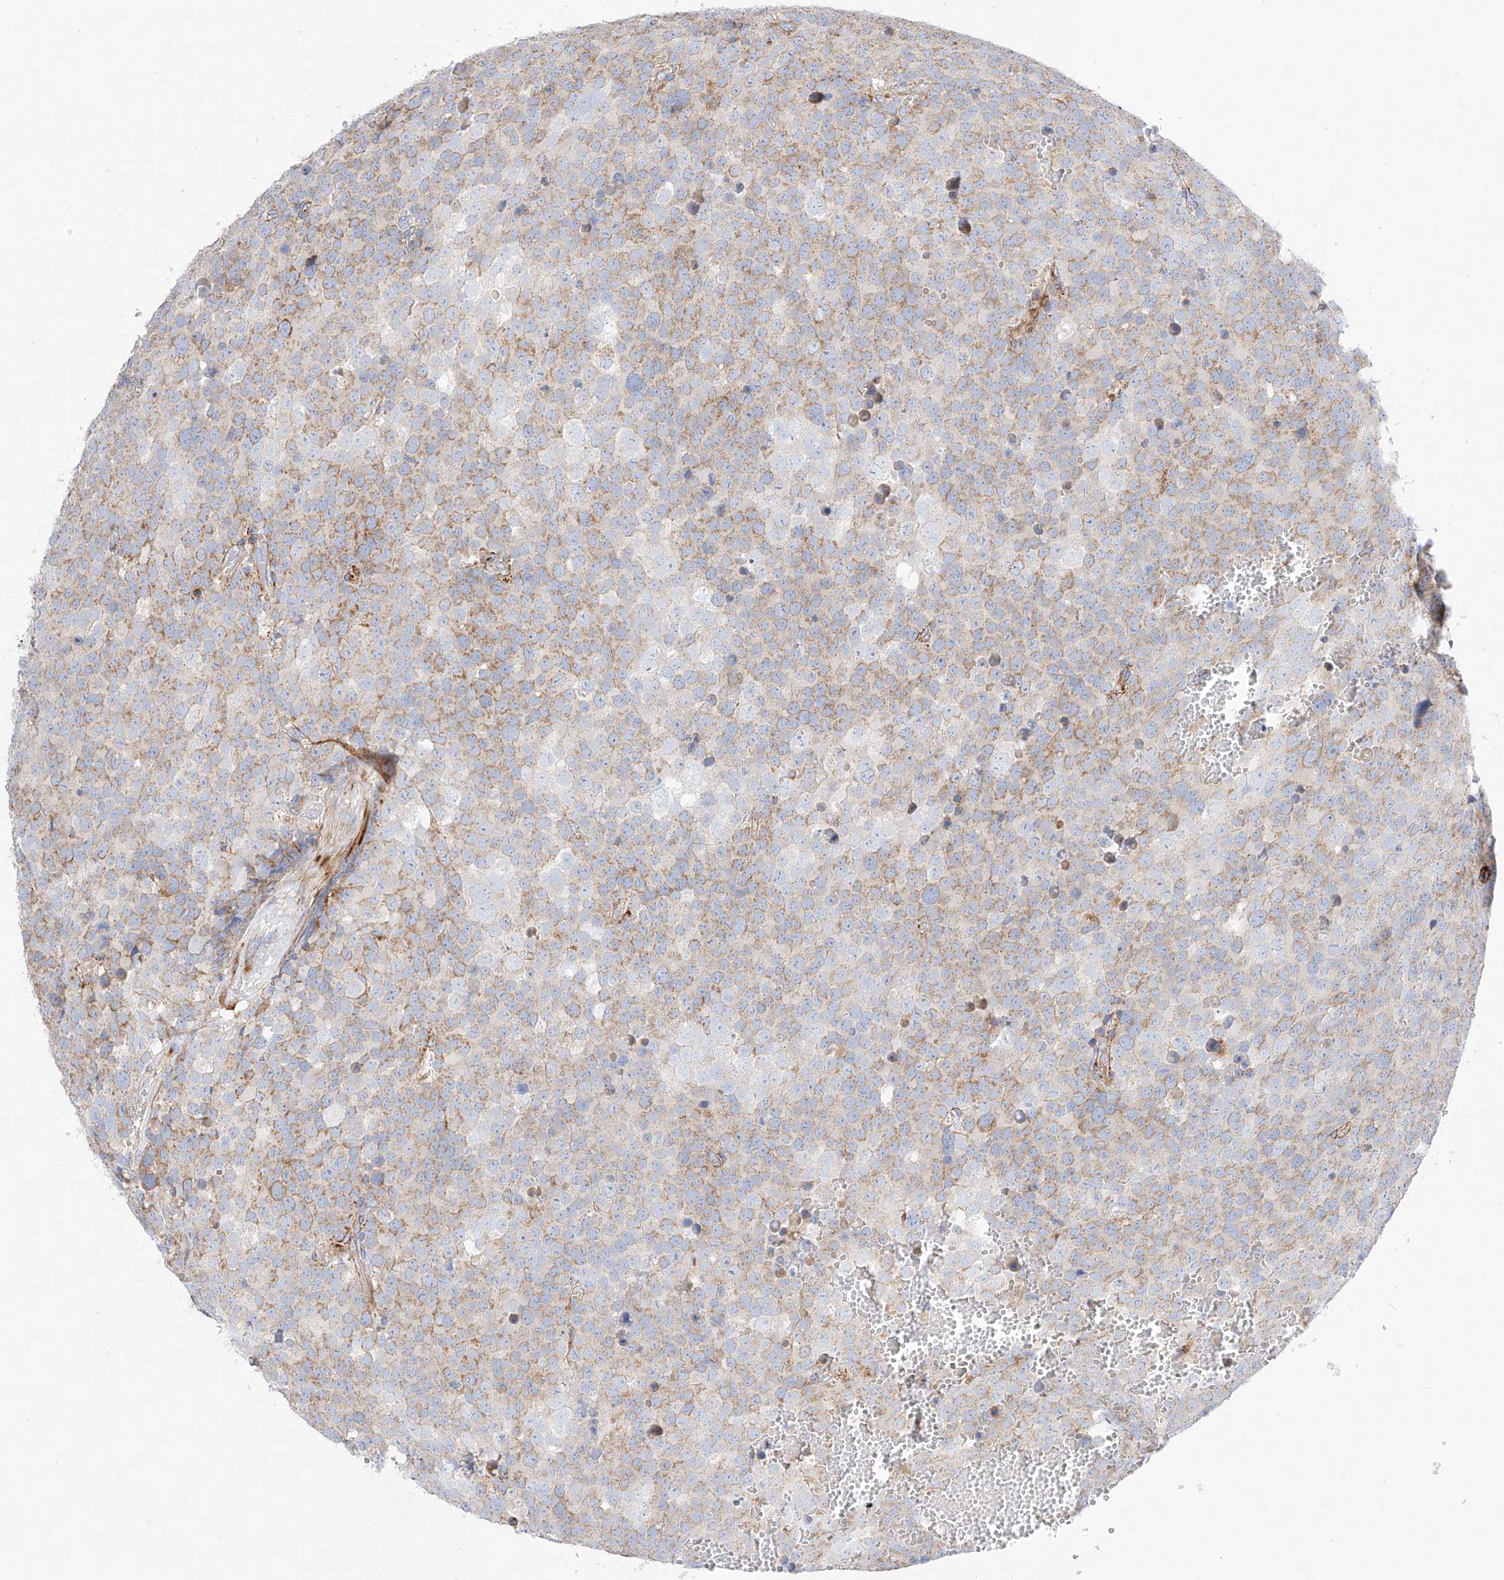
{"staining": {"intensity": "moderate", "quantity": ">75%", "location": "cytoplasmic/membranous"}, "tissue": "testis cancer", "cell_type": "Tumor cells", "image_type": "cancer", "snomed": [{"axis": "morphology", "description": "Seminoma, NOS"}, {"axis": "topography", "description": "Testis"}], "caption": "A photomicrograph of testis cancer (seminoma) stained for a protein displays moderate cytoplasmic/membranous brown staining in tumor cells. (DAB (3,3'-diaminobenzidine) = brown stain, brightfield microscopy at high magnification).", "gene": "CST9", "patient": {"sex": "male", "age": 71}}